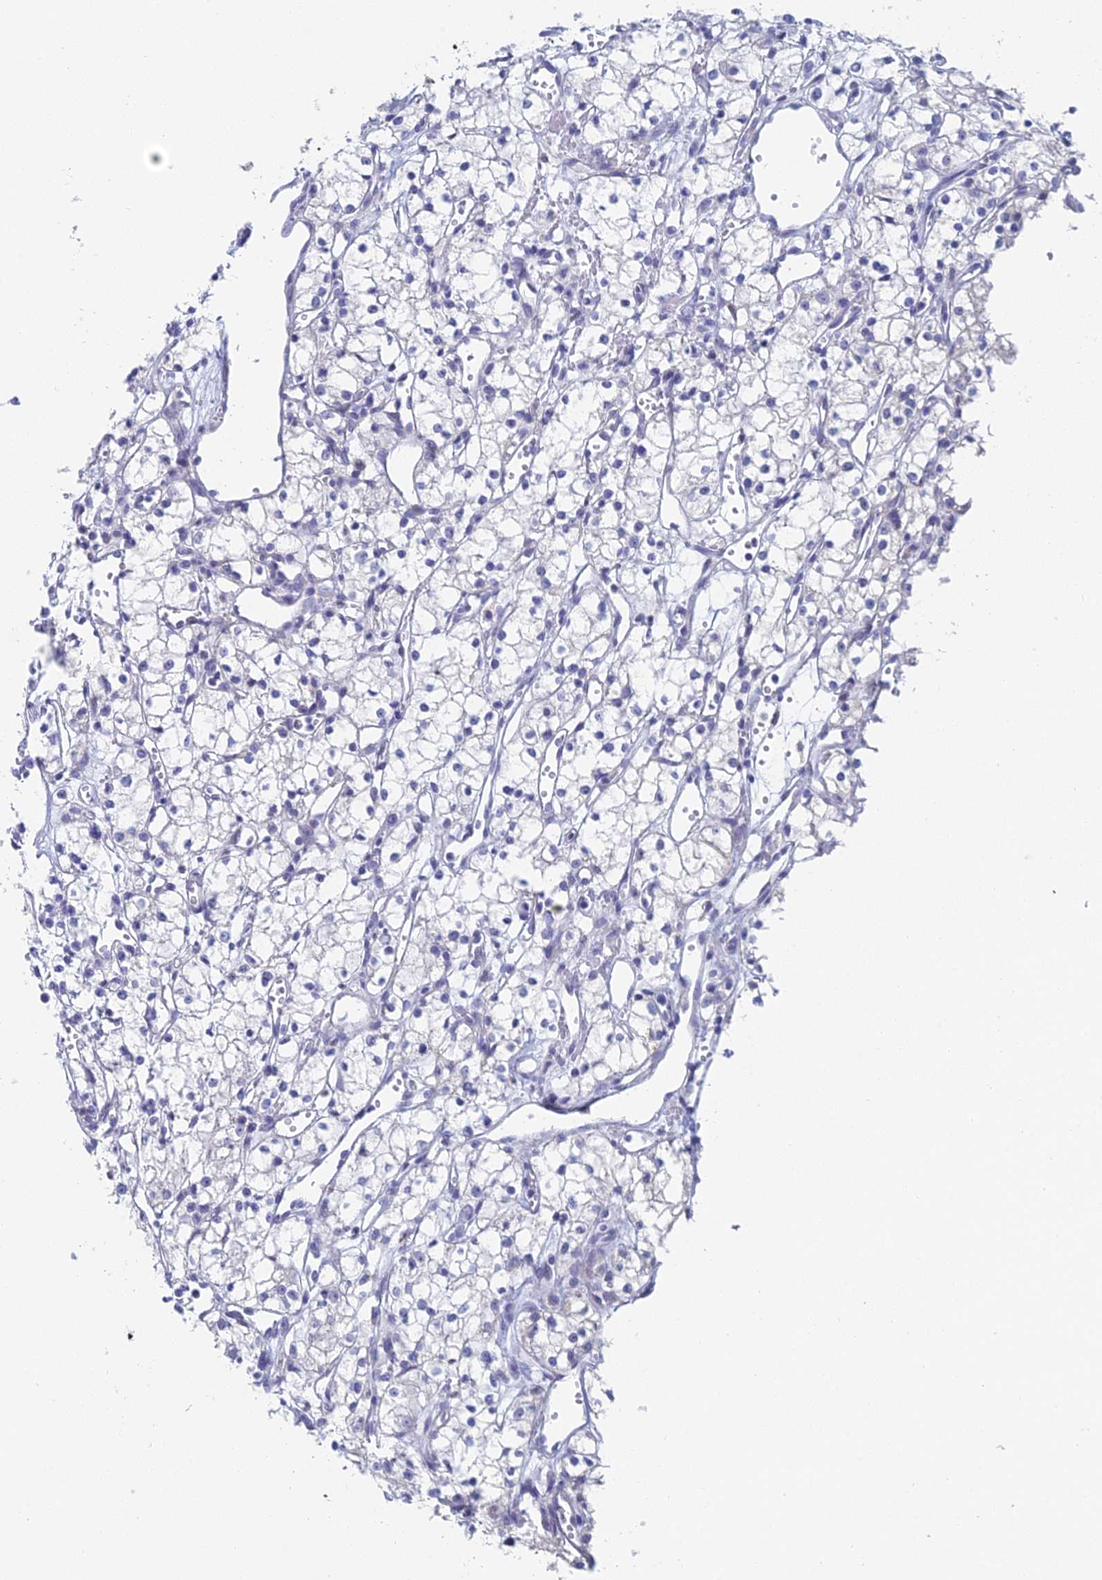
{"staining": {"intensity": "negative", "quantity": "none", "location": "none"}, "tissue": "renal cancer", "cell_type": "Tumor cells", "image_type": "cancer", "snomed": [{"axis": "morphology", "description": "Adenocarcinoma, NOS"}, {"axis": "topography", "description": "Kidney"}], "caption": "An IHC photomicrograph of renal adenocarcinoma is shown. There is no staining in tumor cells of renal adenocarcinoma.", "gene": "ACSM1", "patient": {"sex": "male", "age": 59}}